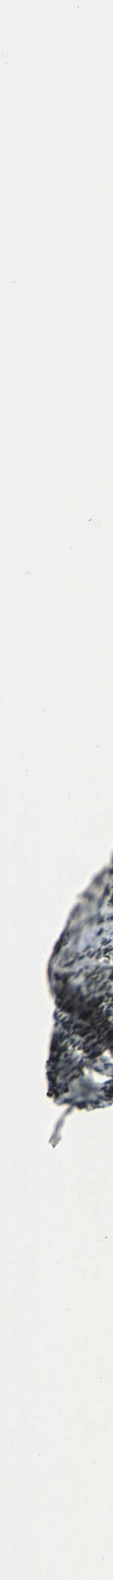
{"staining": {"intensity": "negative", "quantity": "none", "location": "none"}, "tissue": "adipose tissue", "cell_type": "Adipocytes", "image_type": "normal", "snomed": [{"axis": "morphology", "description": "Normal tissue, NOS"}, {"axis": "topography", "description": "Soft tissue"}], "caption": "High magnification brightfield microscopy of benign adipose tissue stained with DAB (3,3'-diaminobenzidine) (brown) and counterstained with hematoxylin (blue): adipocytes show no significant expression. (DAB (3,3'-diaminobenzidine) IHC, high magnification).", "gene": "NR2C2", "patient": {"sex": "male", "age": 26}}